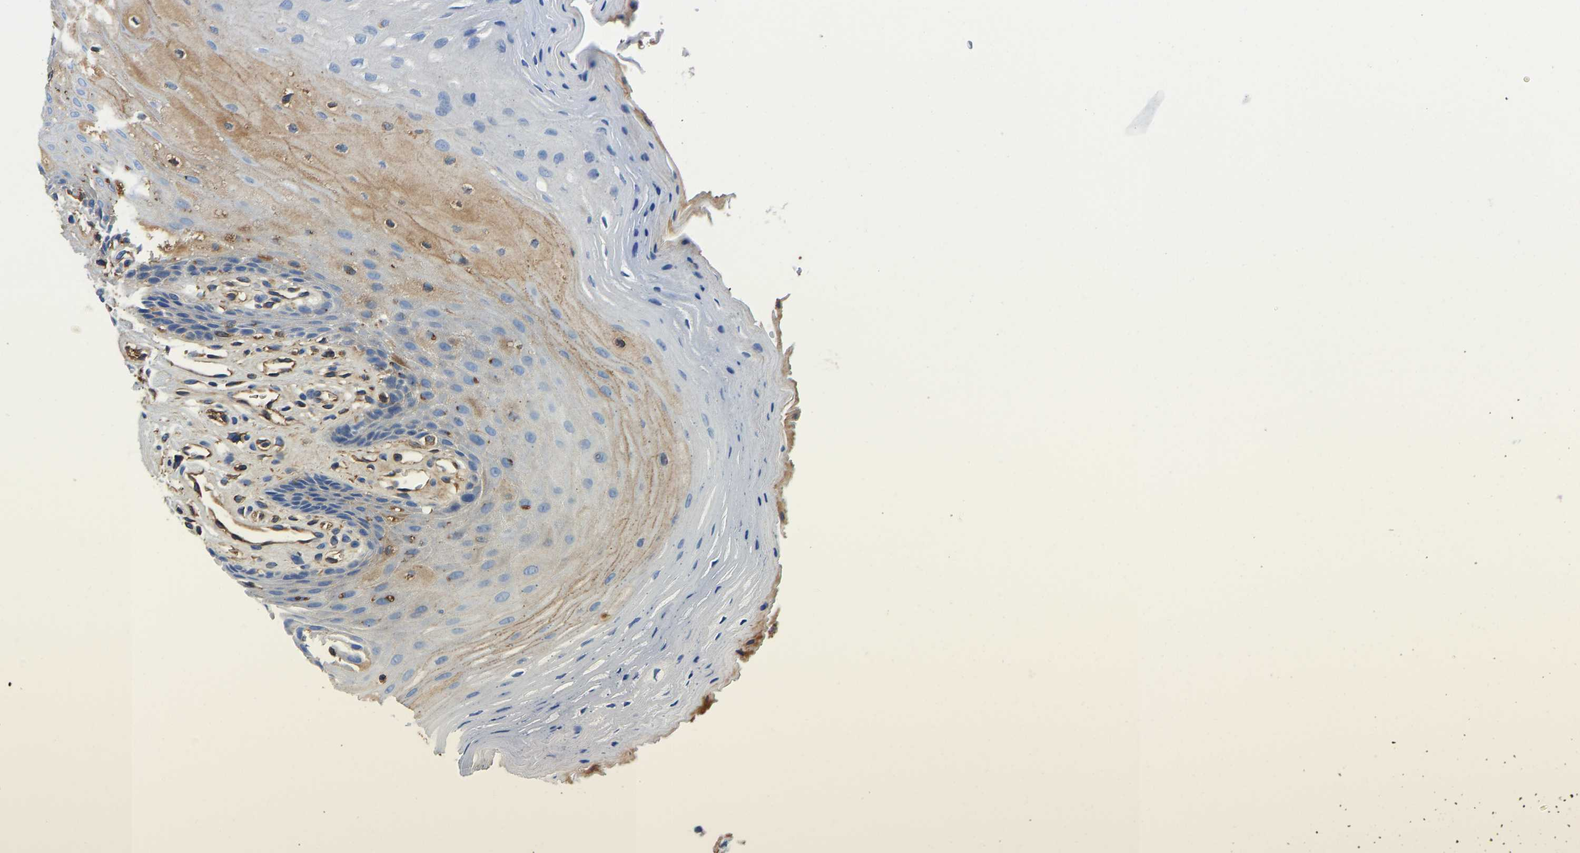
{"staining": {"intensity": "moderate", "quantity": "<25%", "location": "cytoplasmic/membranous"}, "tissue": "oral mucosa", "cell_type": "Squamous epithelial cells", "image_type": "normal", "snomed": [{"axis": "morphology", "description": "Normal tissue, NOS"}, {"axis": "morphology", "description": "Squamous cell carcinoma, NOS"}, {"axis": "topography", "description": "Oral tissue"}, {"axis": "topography", "description": "Head-Neck"}], "caption": "Protein analysis of benign oral mucosa shows moderate cytoplasmic/membranous staining in about <25% of squamous epithelial cells. Immunohistochemistry (ihc) stains the protein of interest in brown and the nuclei are stained blue.", "gene": "HSPG2", "patient": {"sex": "male", "age": 71}}